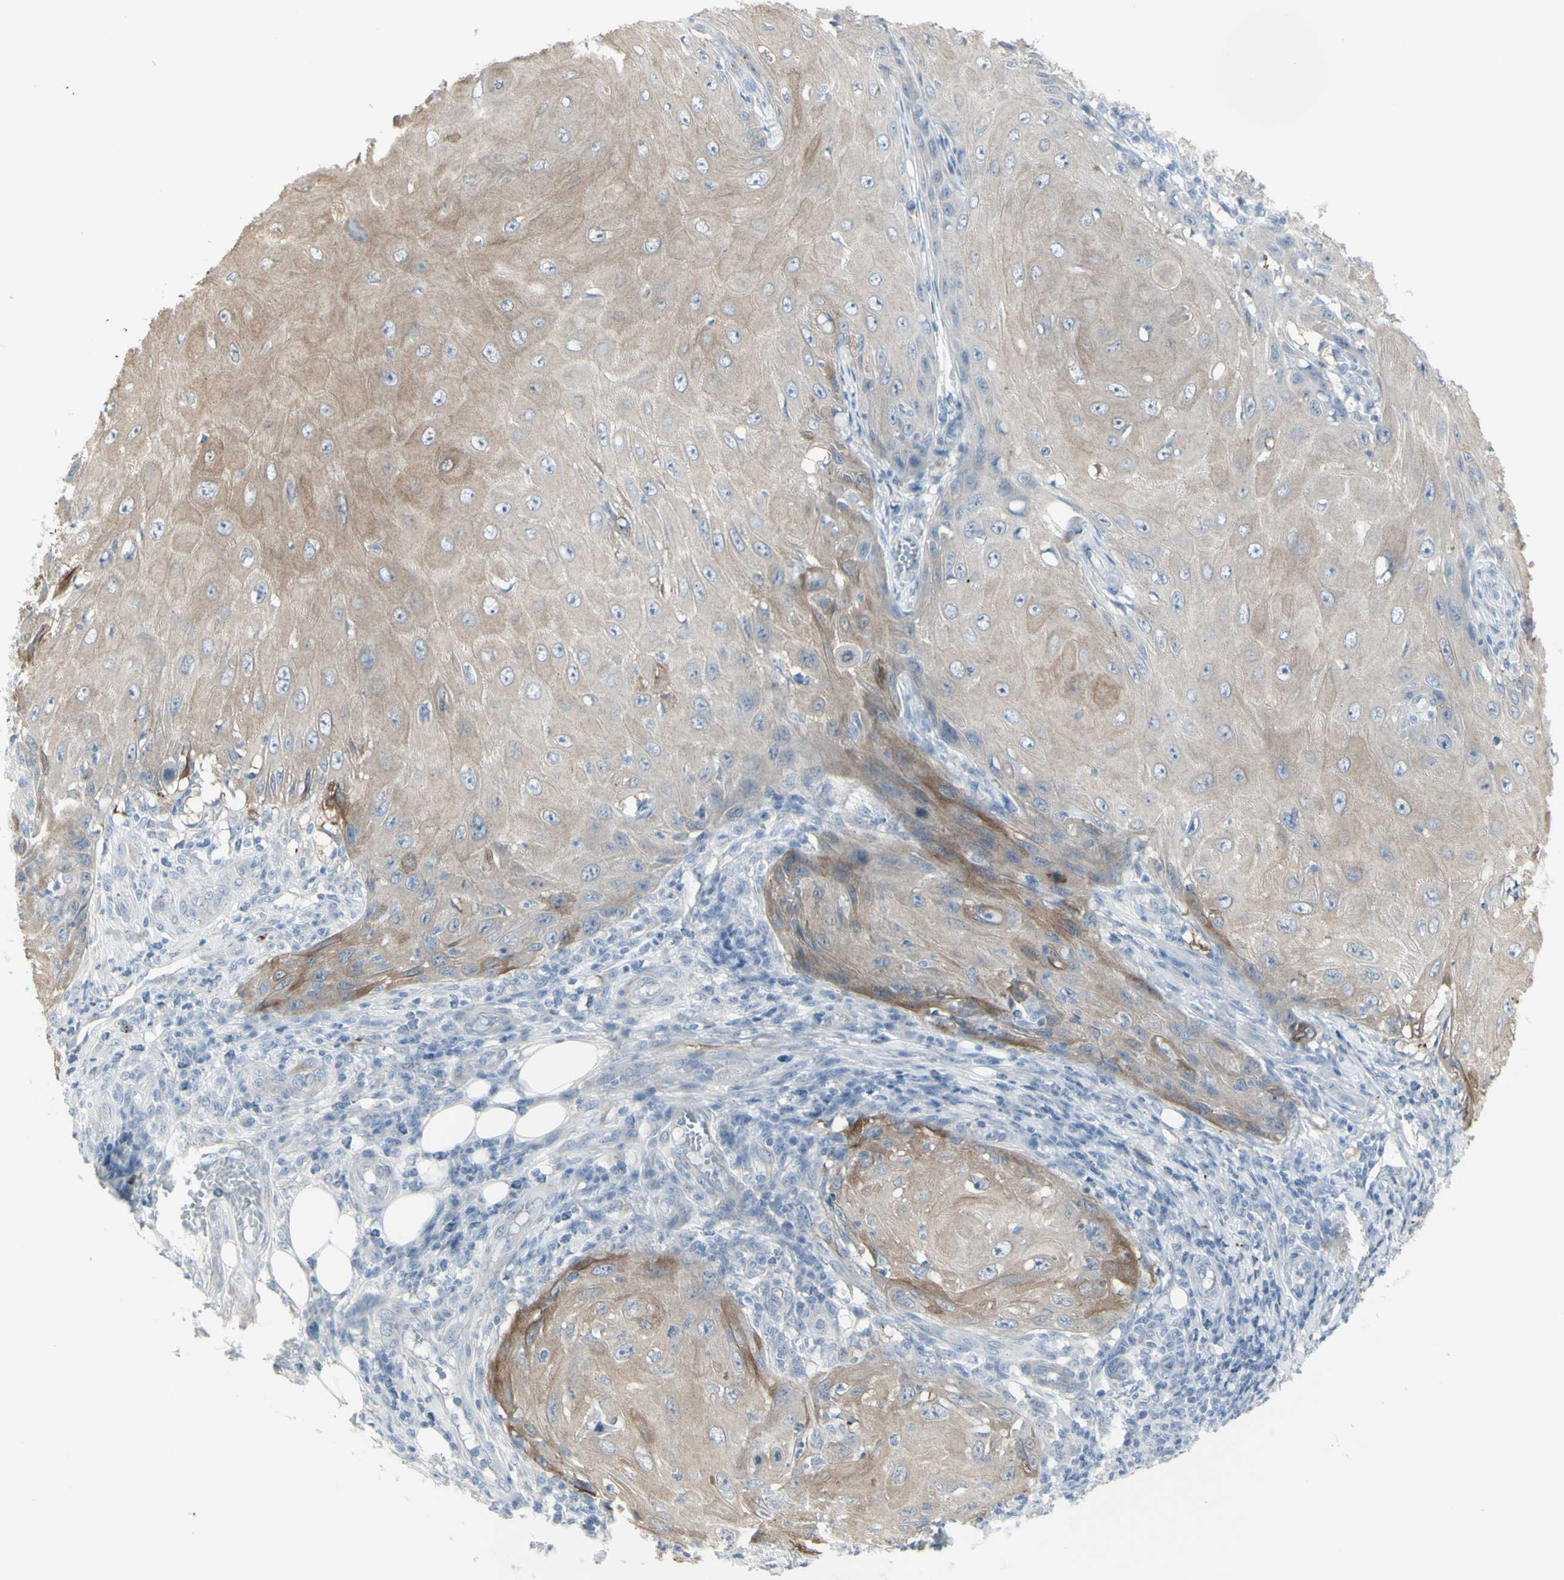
{"staining": {"intensity": "weak", "quantity": ">75%", "location": "cytoplasmic/membranous"}, "tissue": "skin cancer", "cell_type": "Tumor cells", "image_type": "cancer", "snomed": [{"axis": "morphology", "description": "Squamous cell carcinoma, NOS"}, {"axis": "topography", "description": "Skin"}], "caption": "A brown stain labels weak cytoplasmic/membranous positivity of a protein in human skin cancer (squamous cell carcinoma) tumor cells.", "gene": "ENSG00000198211", "patient": {"sex": "female", "age": 73}}